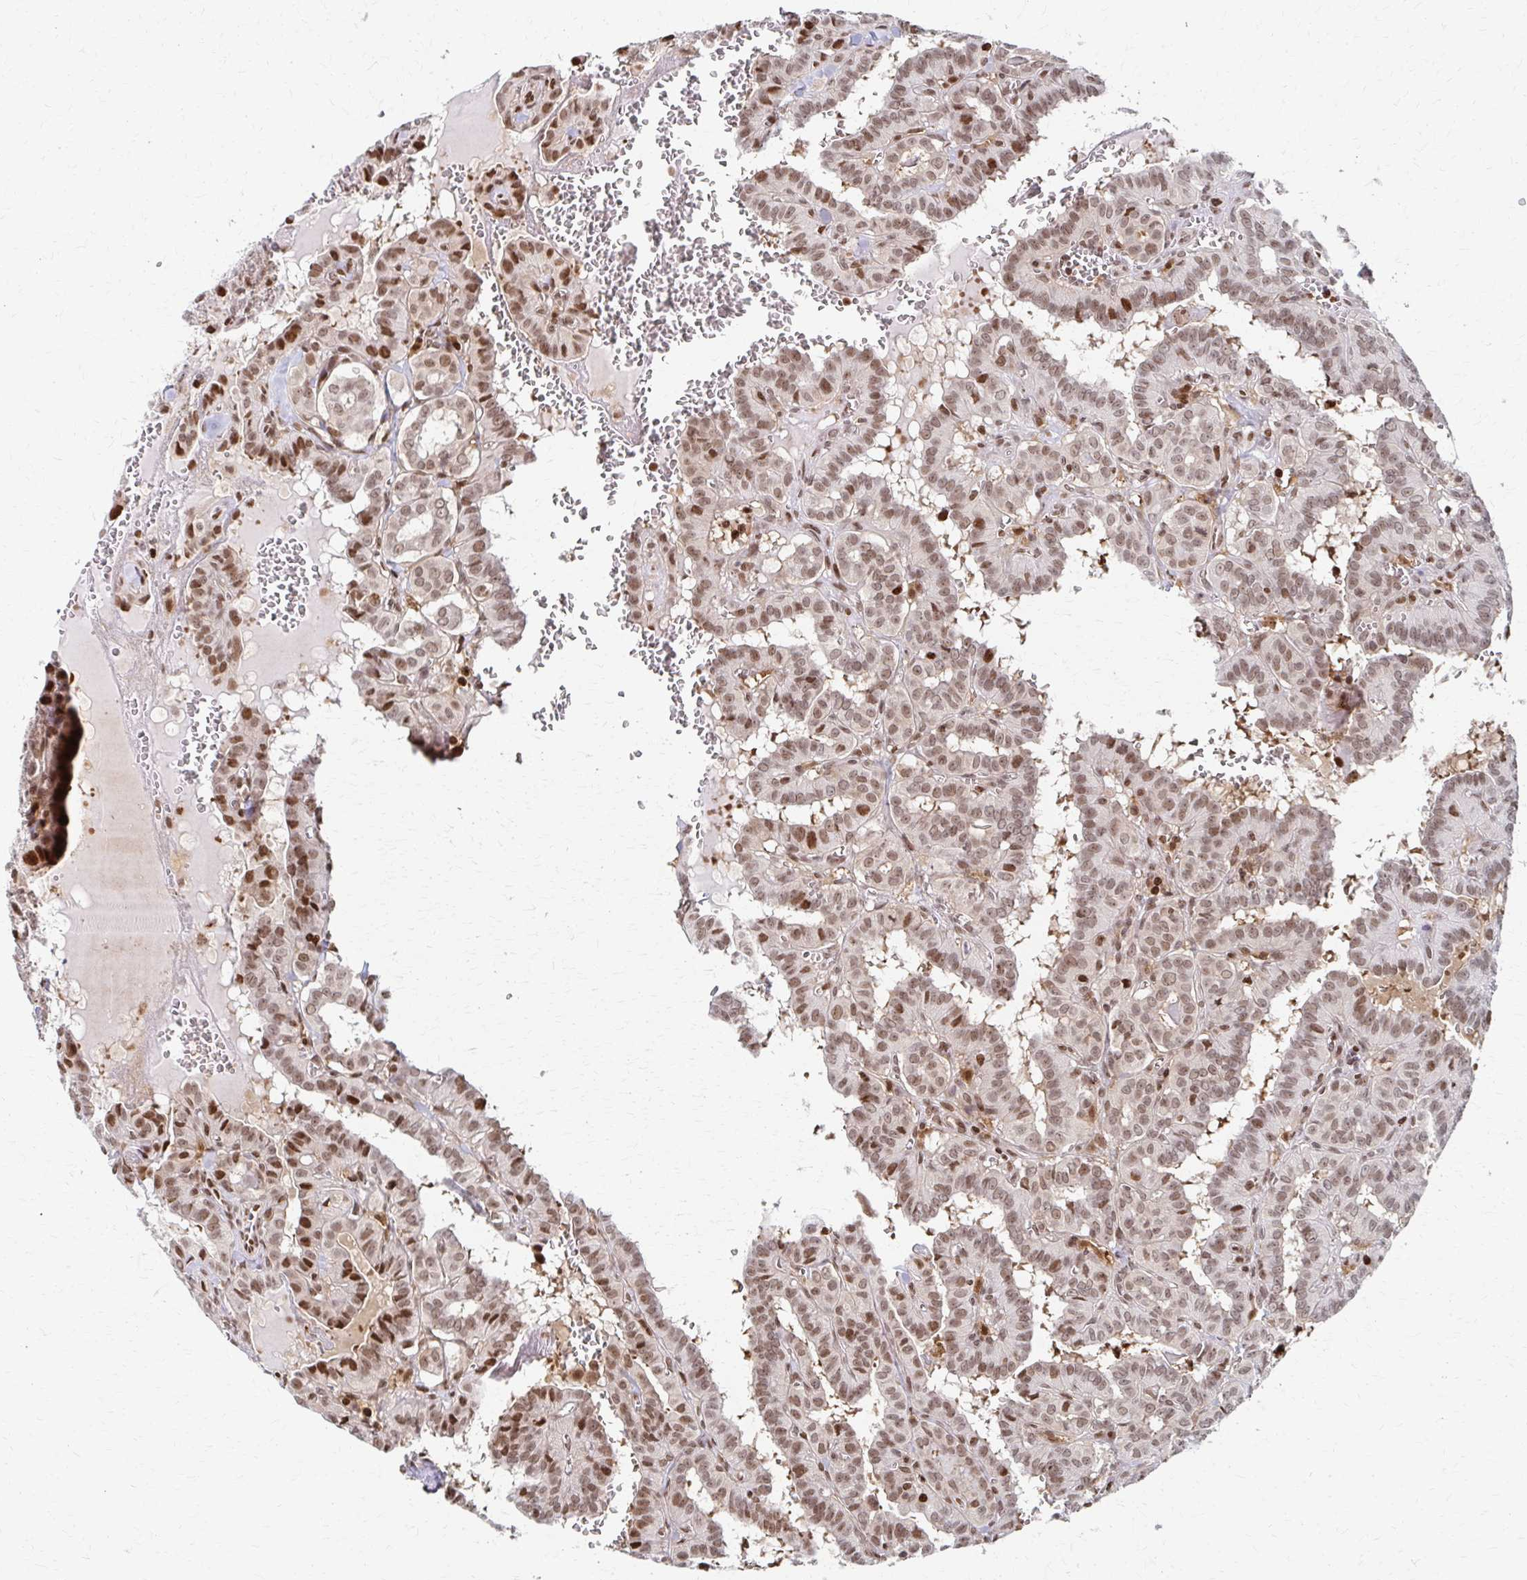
{"staining": {"intensity": "moderate", "quantity": ">75%", "location": "nuclear"}, "tissue": "thyroid cancer", "cell_type": "Tumor cells", "image_type": "cancer", "snomed": [{"axis": "morphology", "description": "Papillary adenocarcinoma, NOS"}, {"axis": "topography", "description": "Thyroid gland"}], "caption": "Papillary adenocarcinoma (thyroid) stained with immunohistochemistry (IHC) displays moderate nuclear expression in about >75% of tumor cells. The staining was performed using DAB, with brown indicating positive protein expression. Nuclei are stained blue with hematoxylin.", "gene": "PSMD7", "patient": {"sex": "female", "age": 21}}